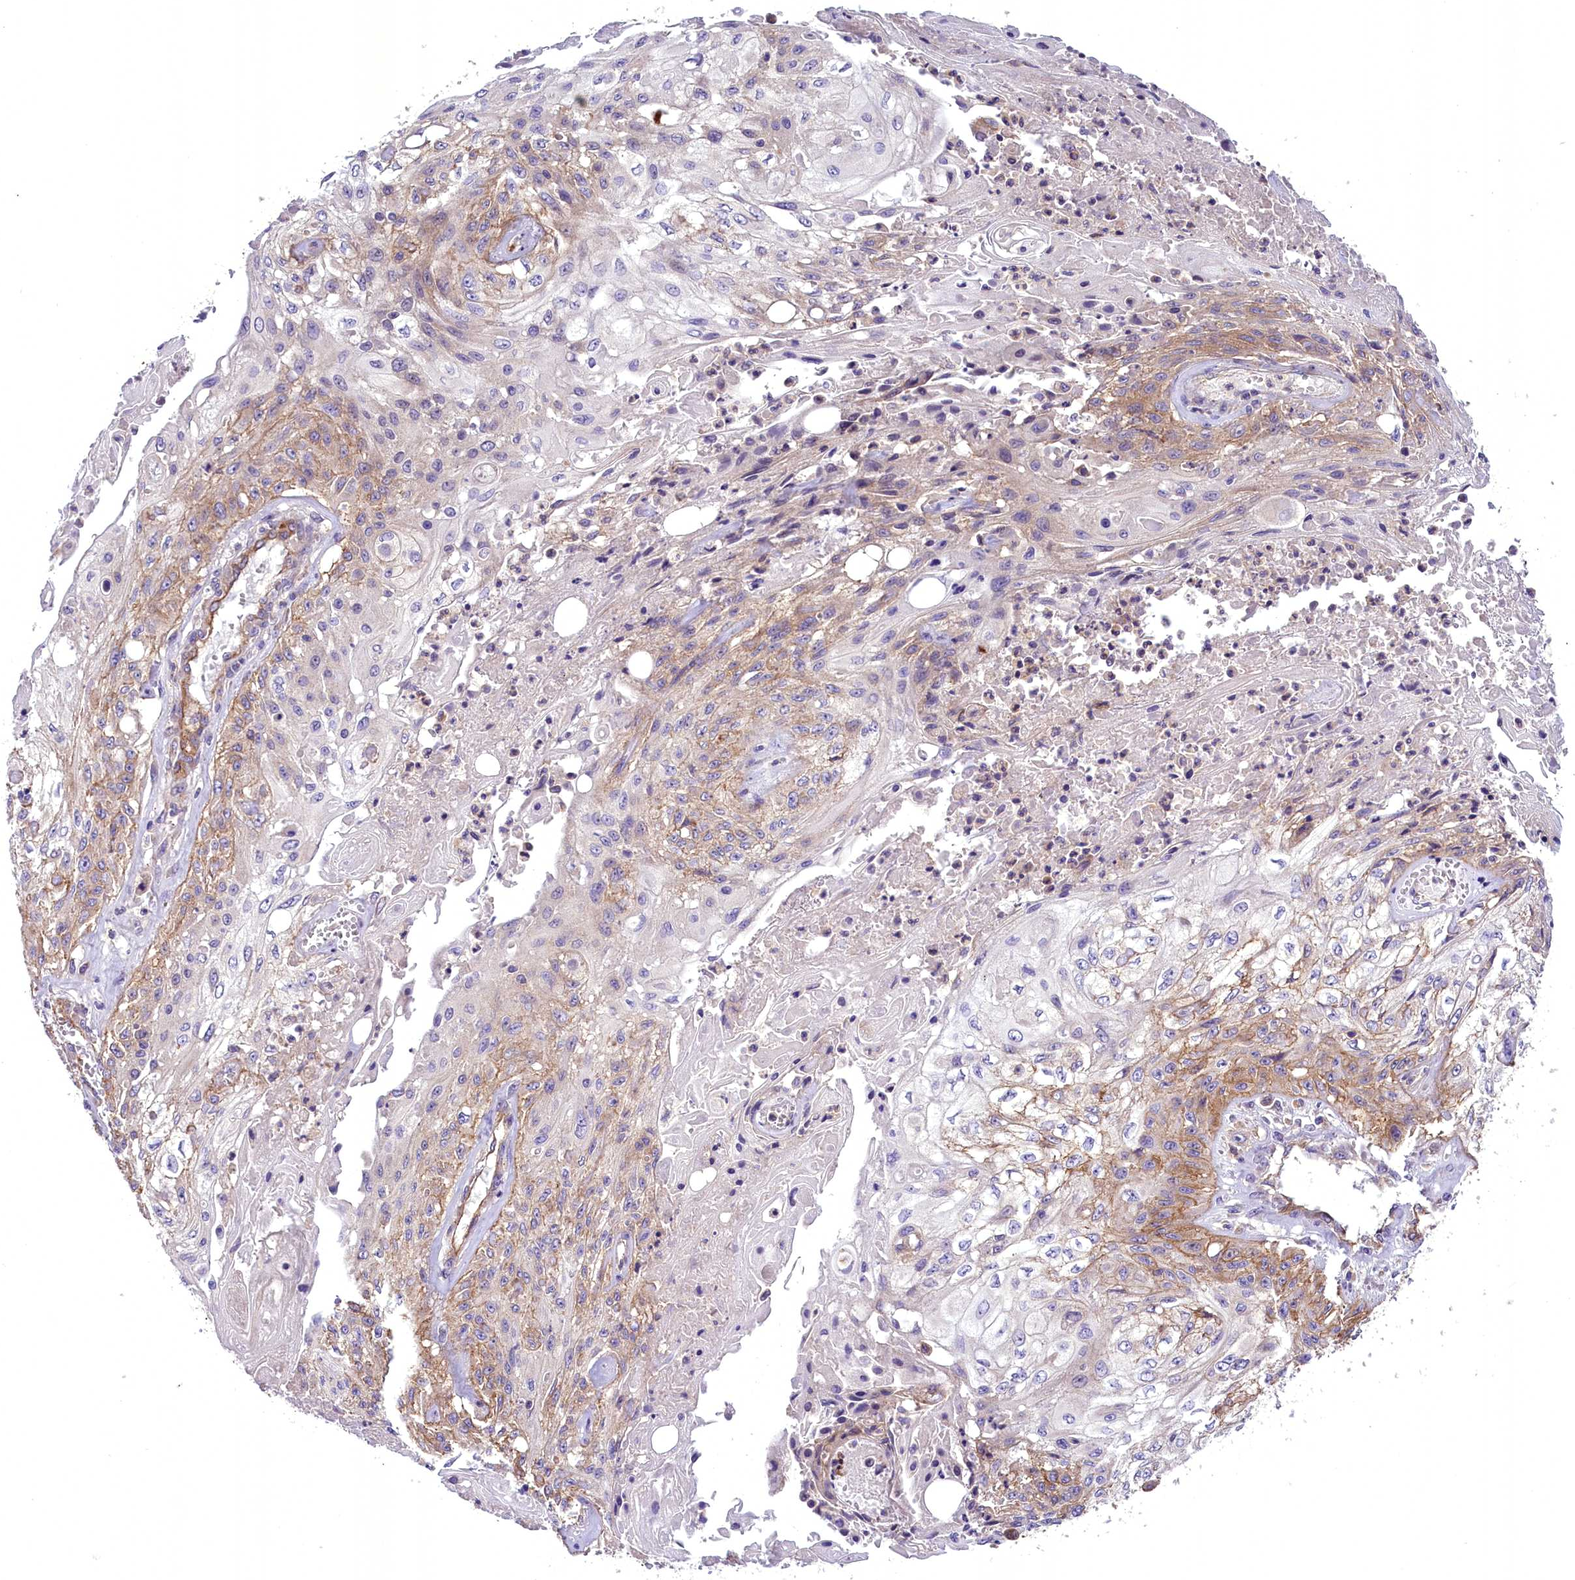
{"staining": {"intensity": "weak", "quantity": "25%-75%", "location": "cytoplasmic/membranous"}, "tissue": "skin cancer", "cell_type": "Tumor cells", "image_type": "cancer", "snomed": [{"axis": "morphology", "description": "Squamous cell carcinoma, NOS"}, {"axis": "morphology", "description": "Squamous cell carcinoma, metastatic, NOS"}, {"axis": "topography", "description": "Skin"}, {"axis": "topography", "description": "Lymph node"}], "caption": "This is a photomicrograph of immunohistochemistry staining of skin cancer (metastatic squamous cell carcinoma), which shows weak positivity in the cytoplasmic/membranous of tumor cells.", "gene": "DNAJB9", "patient": {"sex": "male", "age": 75}}